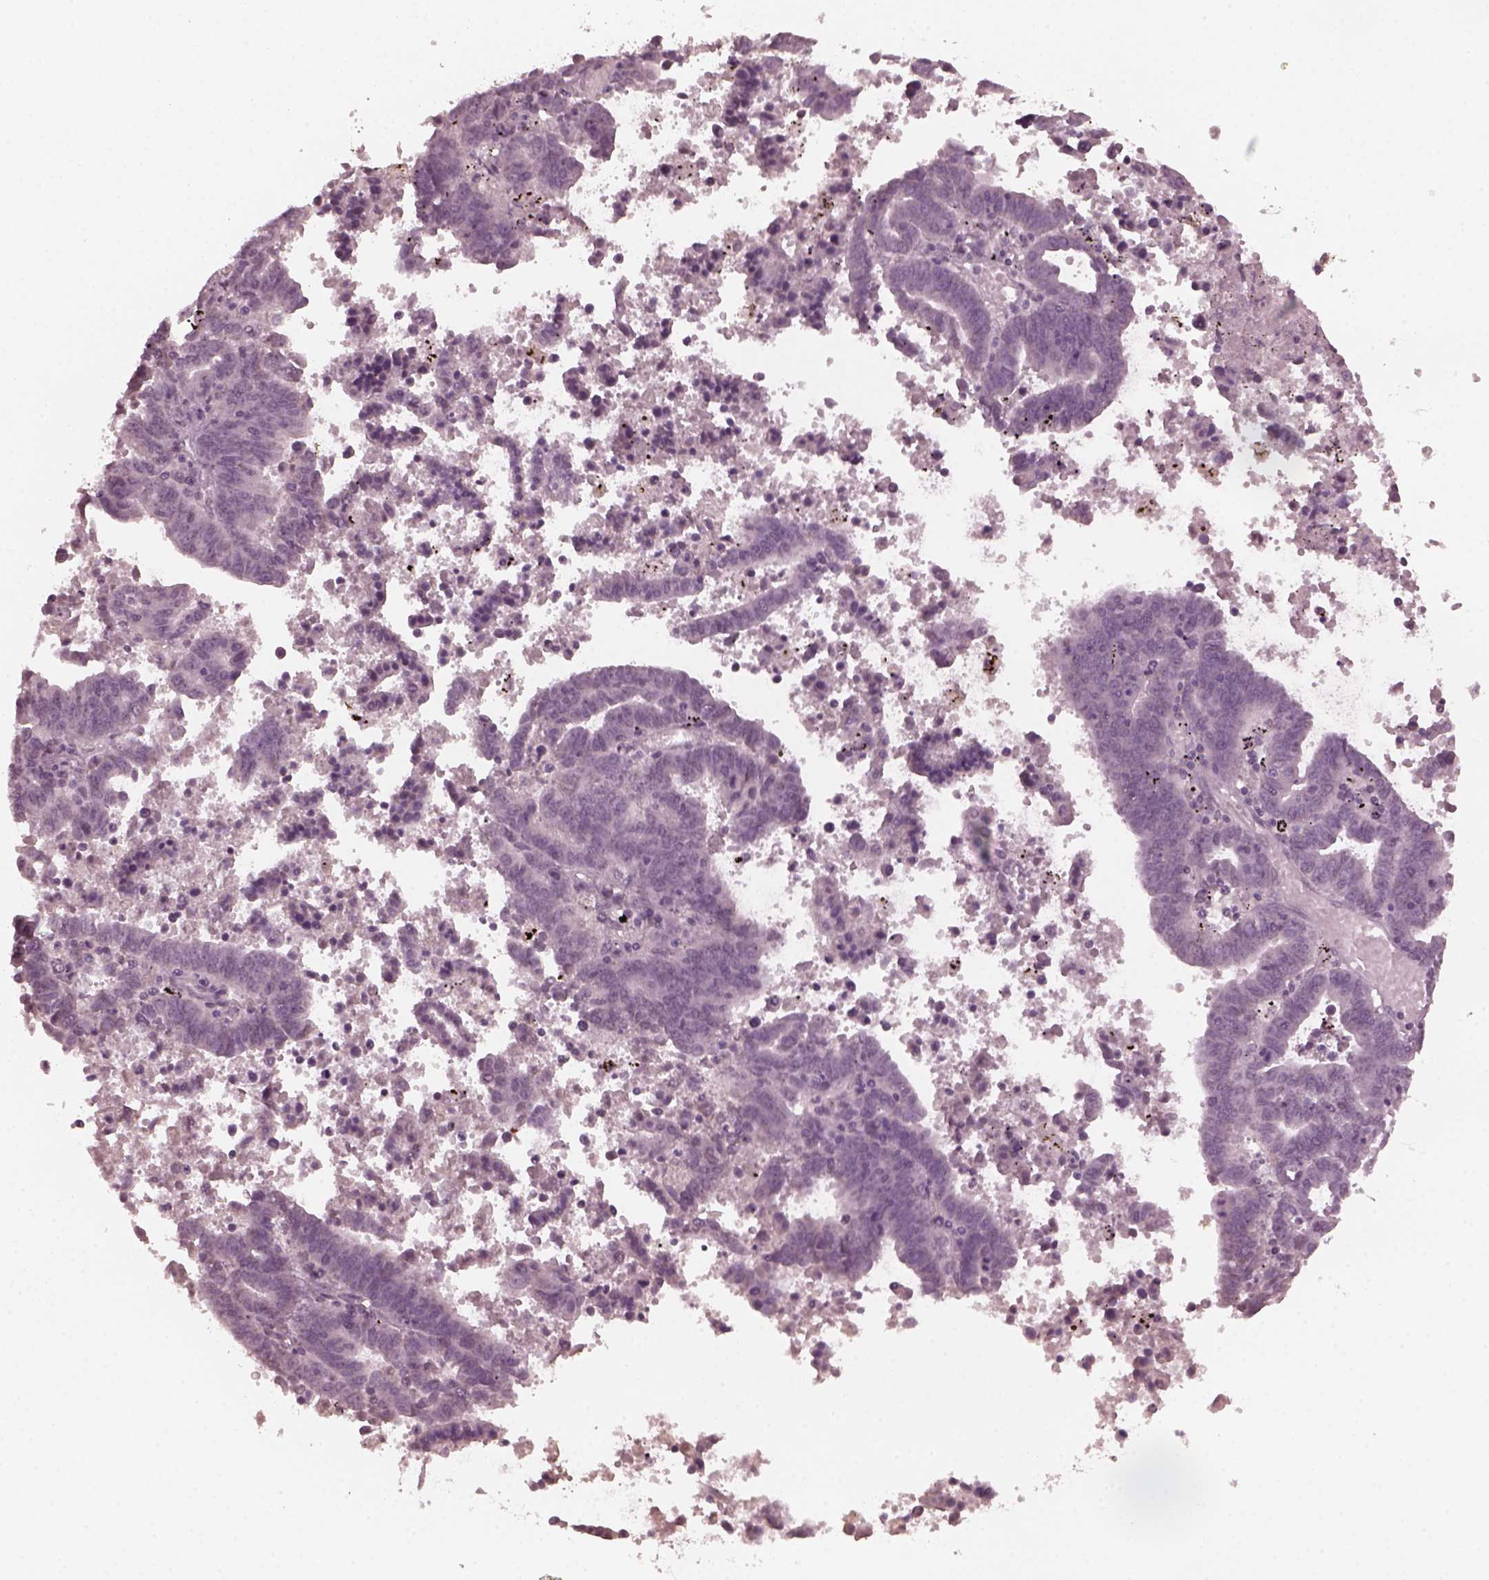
{"staining": {"intensity": "negative", "quantity": "none", "location": "none"}, "tissue": "endometrial cancer", "cell_type": "Tumor cells", "image_type": "cancer", "snomed": [{"axis": "morphology", "description": "Adenocarcinoma, NOS"}, {"axis": "topography", "description": "Uterus"}], "caption": "Immunohistochemistry (IHC) micrograph of endometrial cancer stained for a protein (brown), which shows no positivity in tumor cells. The staining was performed using DAB to visualize the protein expression in brown, while the nuclei were stained in blue with hematoxylin (Magnification: 20x).", "gene": "KRT79", "patient": {"sex": "female", "age": 83}}